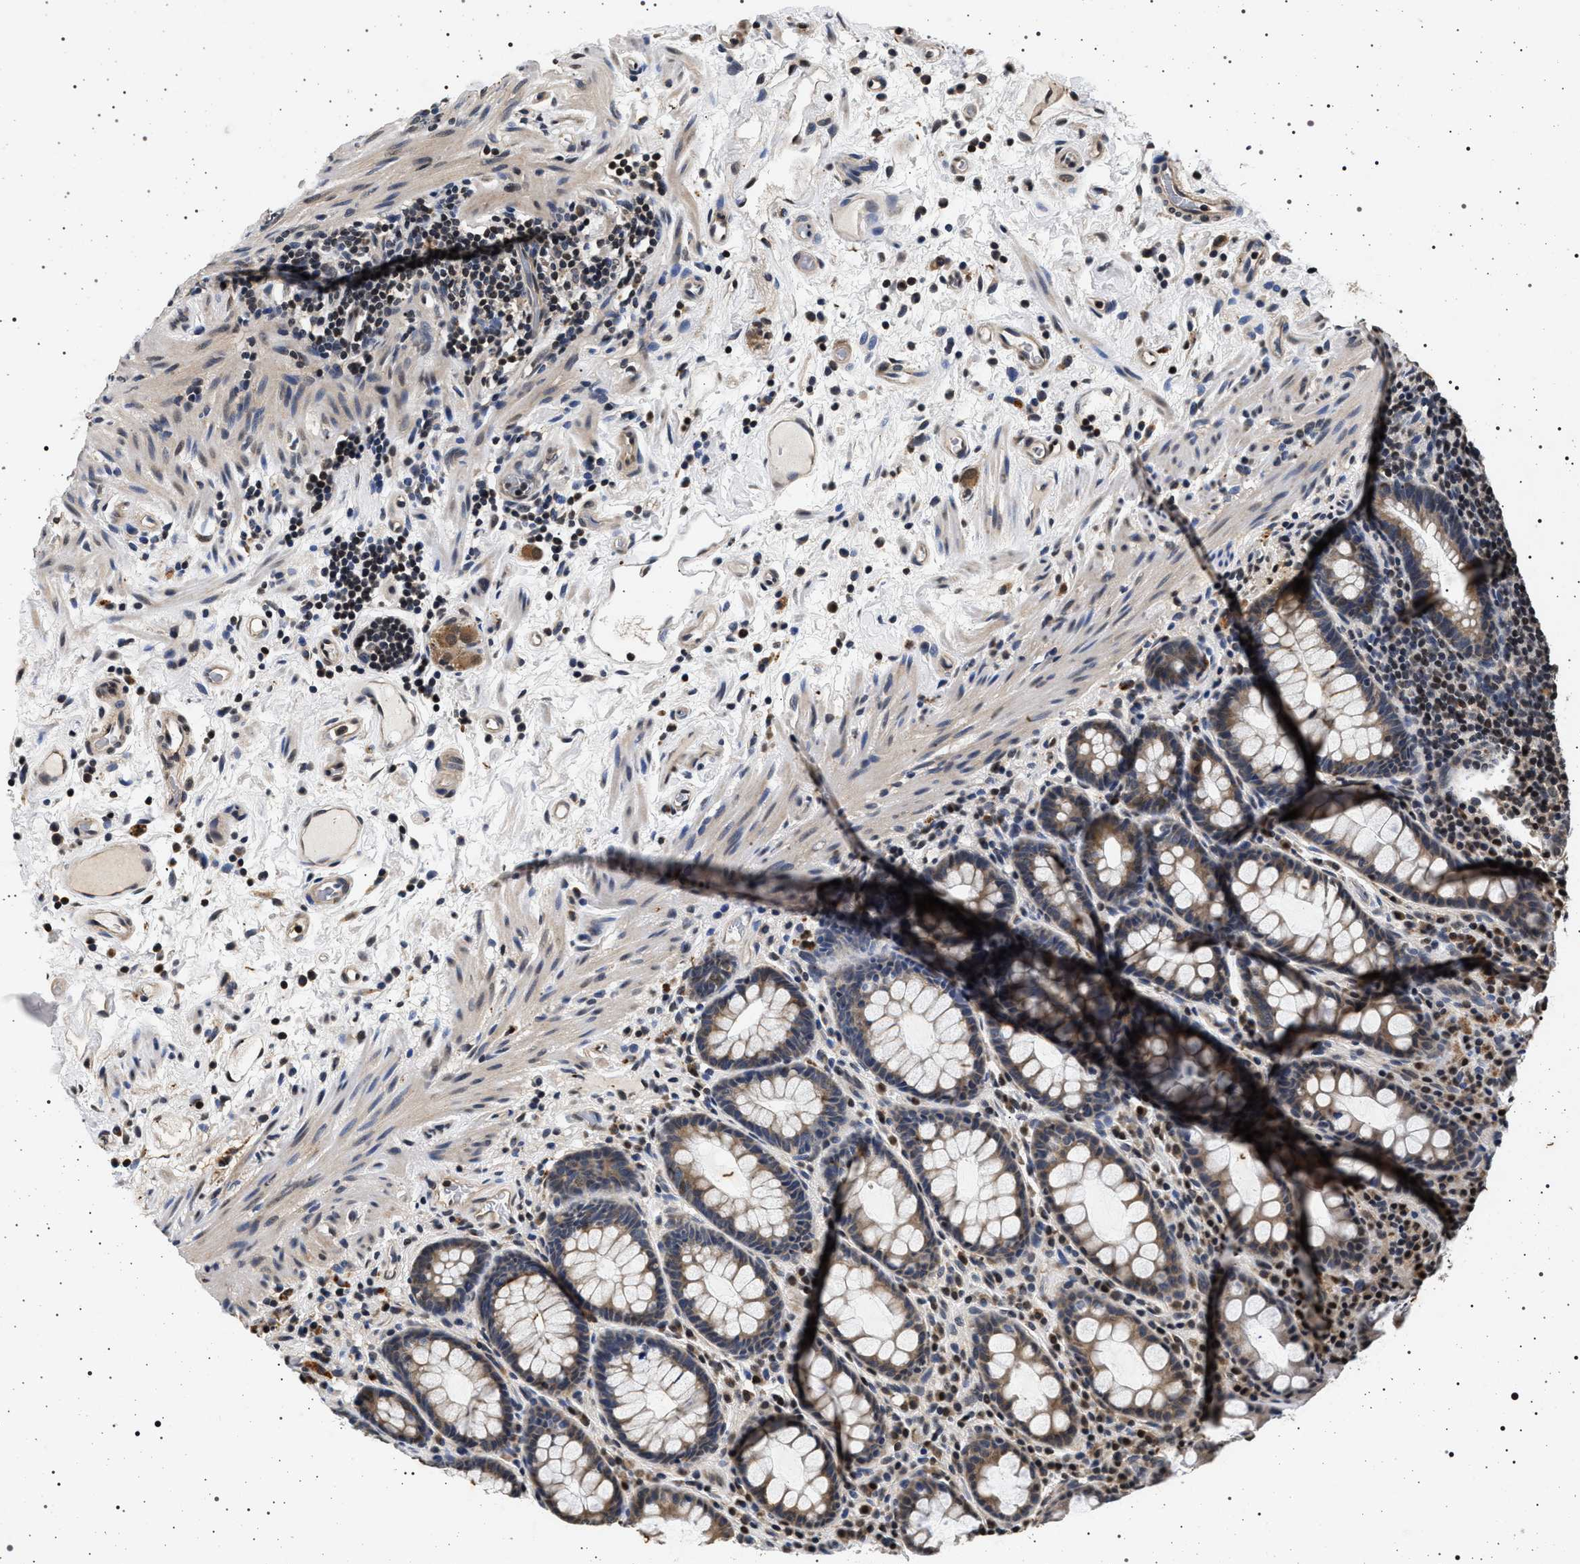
{"staining": {"intensity": "moderate", "quantity": "25%-75%", "location": "cytoplasmic/membranous"}, "tissue": "rectum", "cell_type": "Glandular cells", "image_type": "normal", "snomed": [{"axis": "morphology", "description": "Normal tissue, NOS"}, {"axis": "topography", "description": "Rectum"}], "caption": "IHC histopathology image of benign rectum: rectum stained using immunohistochemistry shows medium levels of moderate protein expression localized specifically in the cytoplasmic/membranous of glandular cells, appearing as a cytoplasmic/membranous brown color.", "gene": "CDKN1B", "patient": {"sex": "male", "age": 92}}